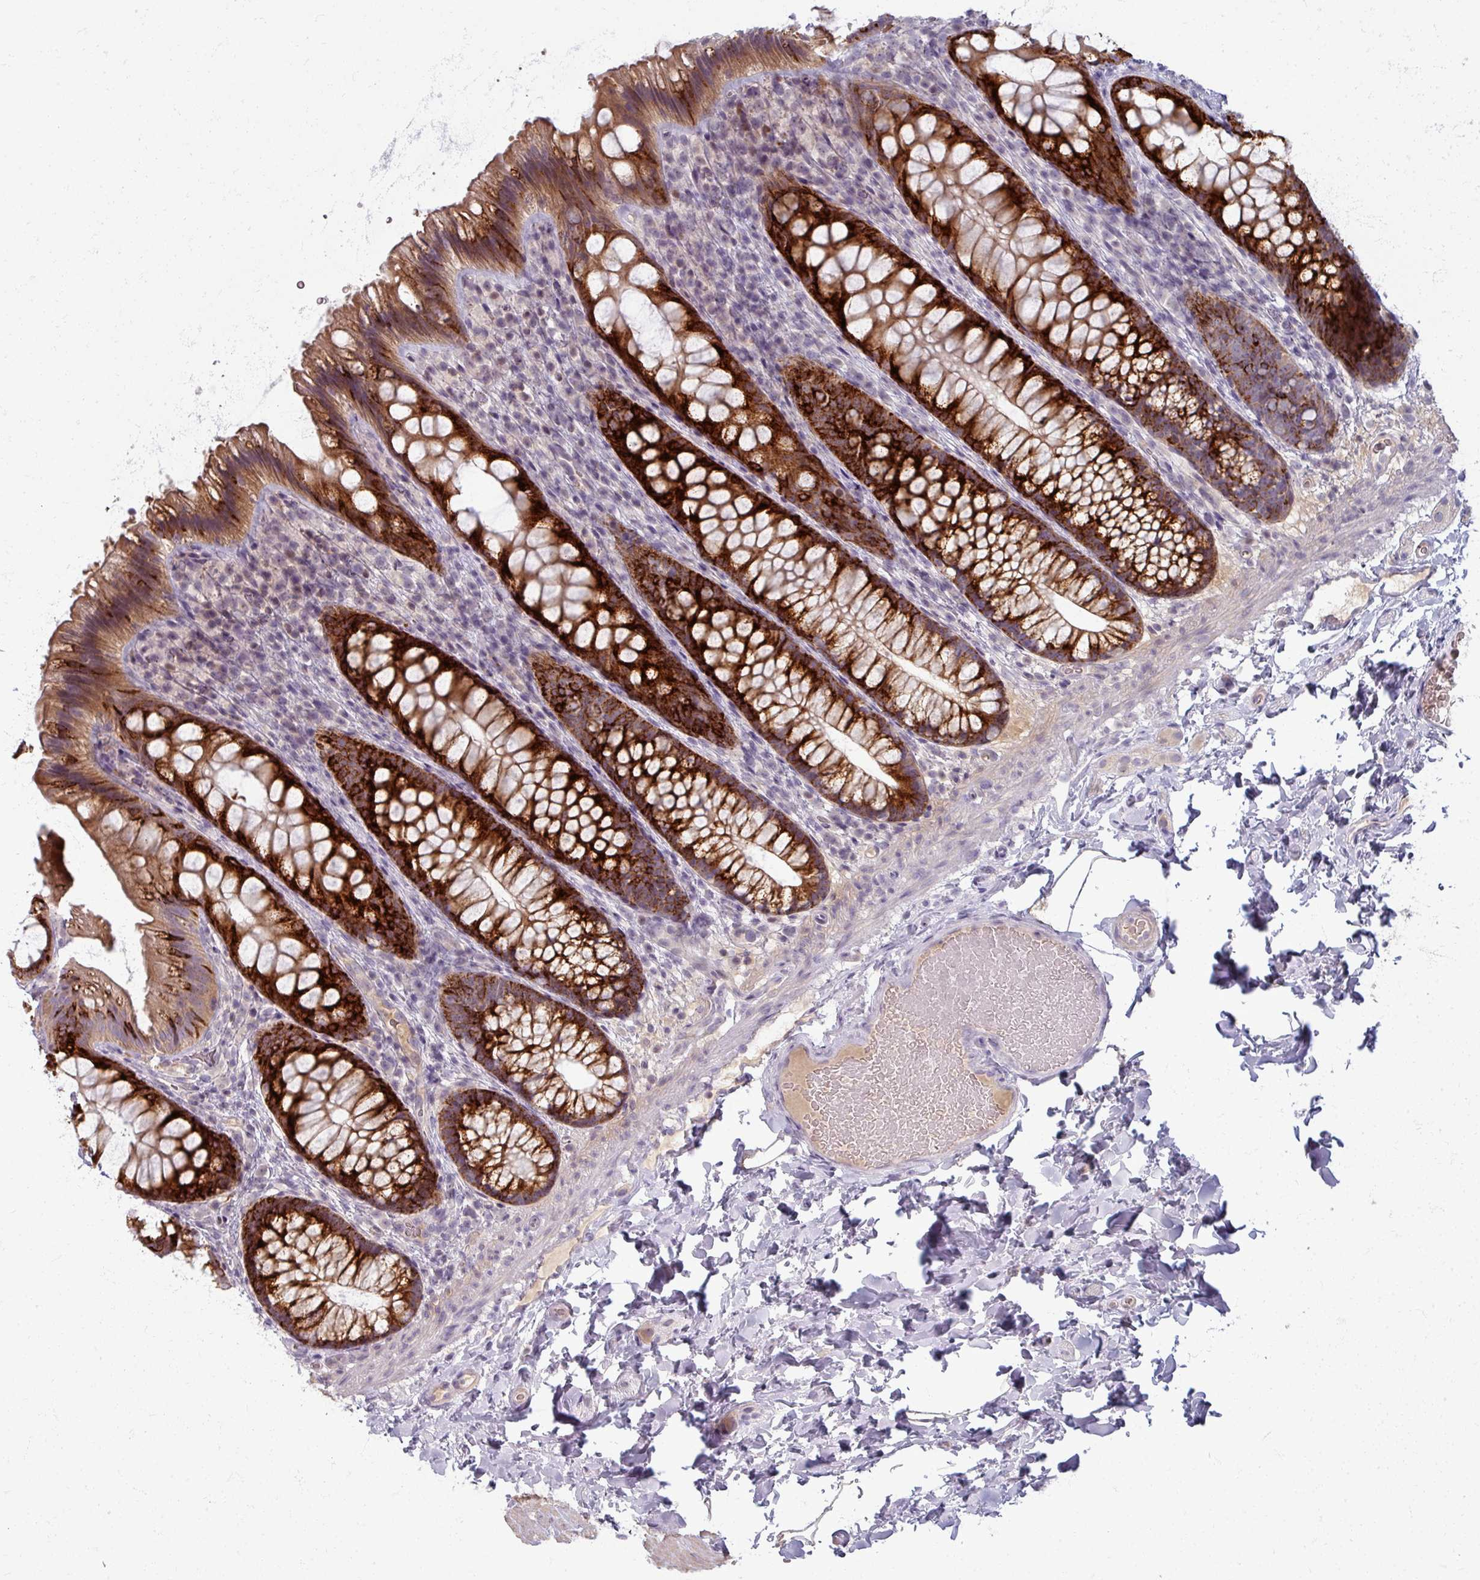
{"staining": {"intensity": "negative", "quantity": "none", "location": "none"}, "tissue": "colon", "cell_type": "Endothelial cells", "image_type": "normal", "snomed": [{"axis": "morphology", "description": "Normal tissue, NOS"}, {"axis": "topography", "description": "Colon"}], "caption": "This is a photomicrograph of immunohistochemistry staining of unremarkable colon, which shows no staining in endothelial cells.", "gene": "TTLL7", "patient": {"sex": "male", "age": 46}}